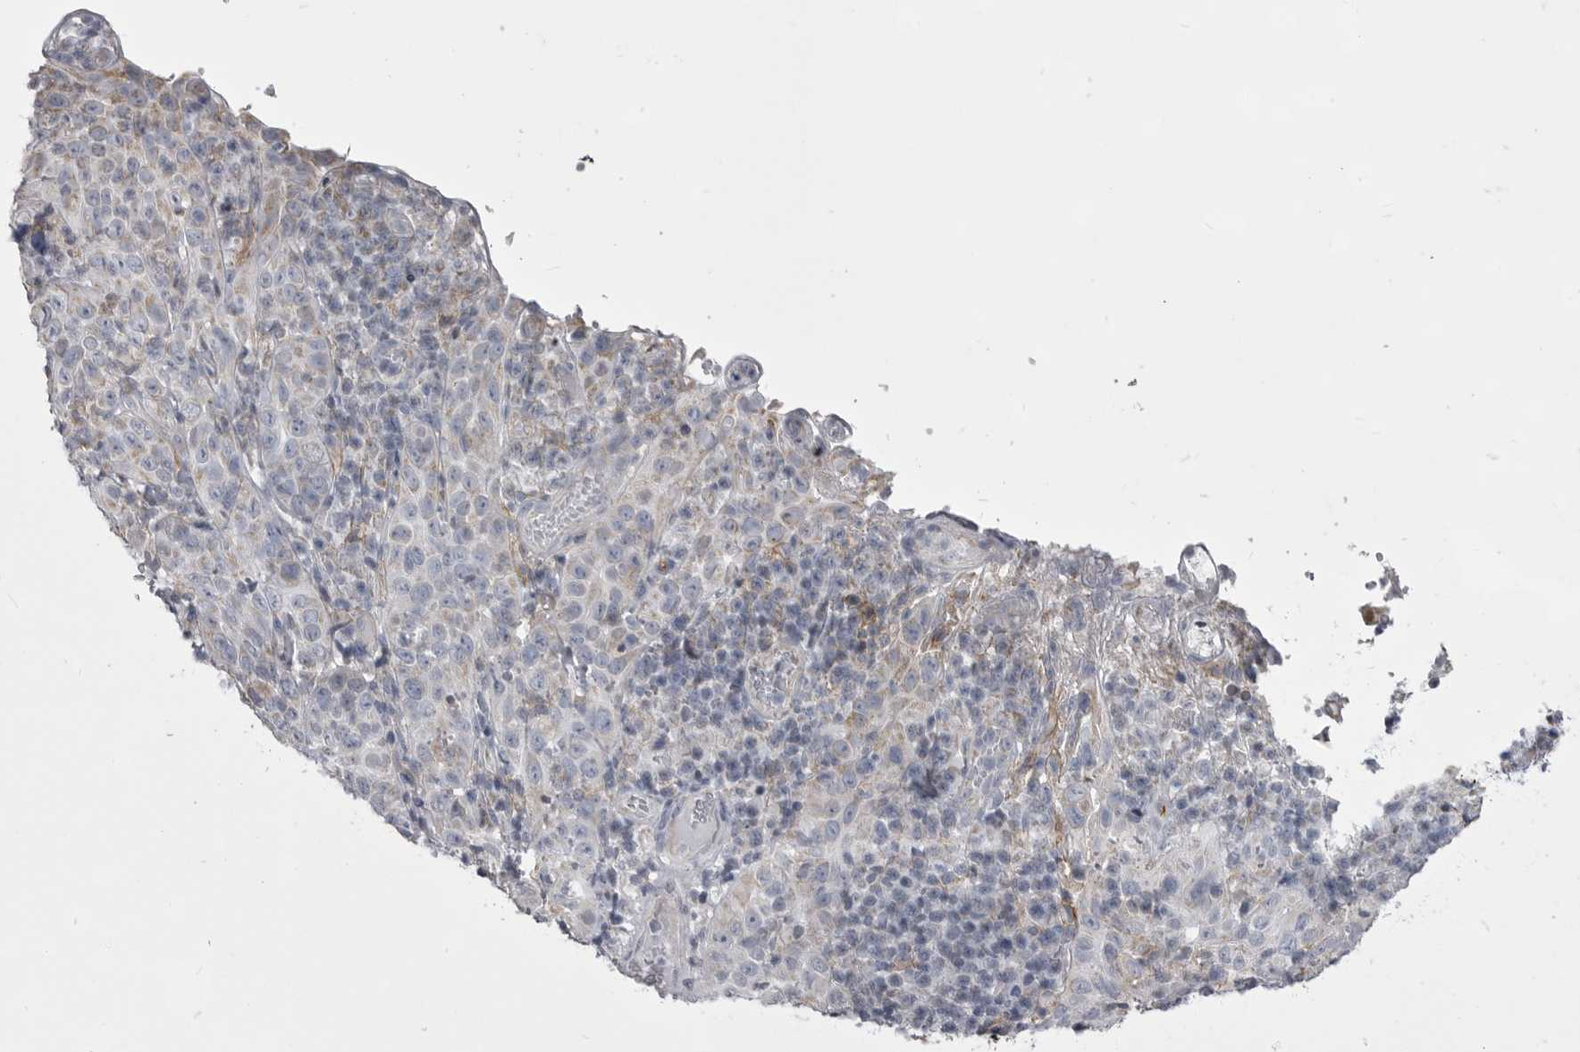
{"staining": {"intensity": "negative", "quantity": "none", "location": "none"}, "tissue": "cervical cancer", "cell_type": "Tumor cells", "image_type": "cancer", "snomed": [{"axis": "morphology", "description": "Squamous cell carcinoma, NOS"}, {"axis": "topography", "description": "Cervix"}], "caption": "Cervical squamous cell carcinoma stained for a protein using immunohistochemistry exhibits no positivity tumor cells.", "gene": "OPLAH", "patient": {"sex": "female", "age": 46}}